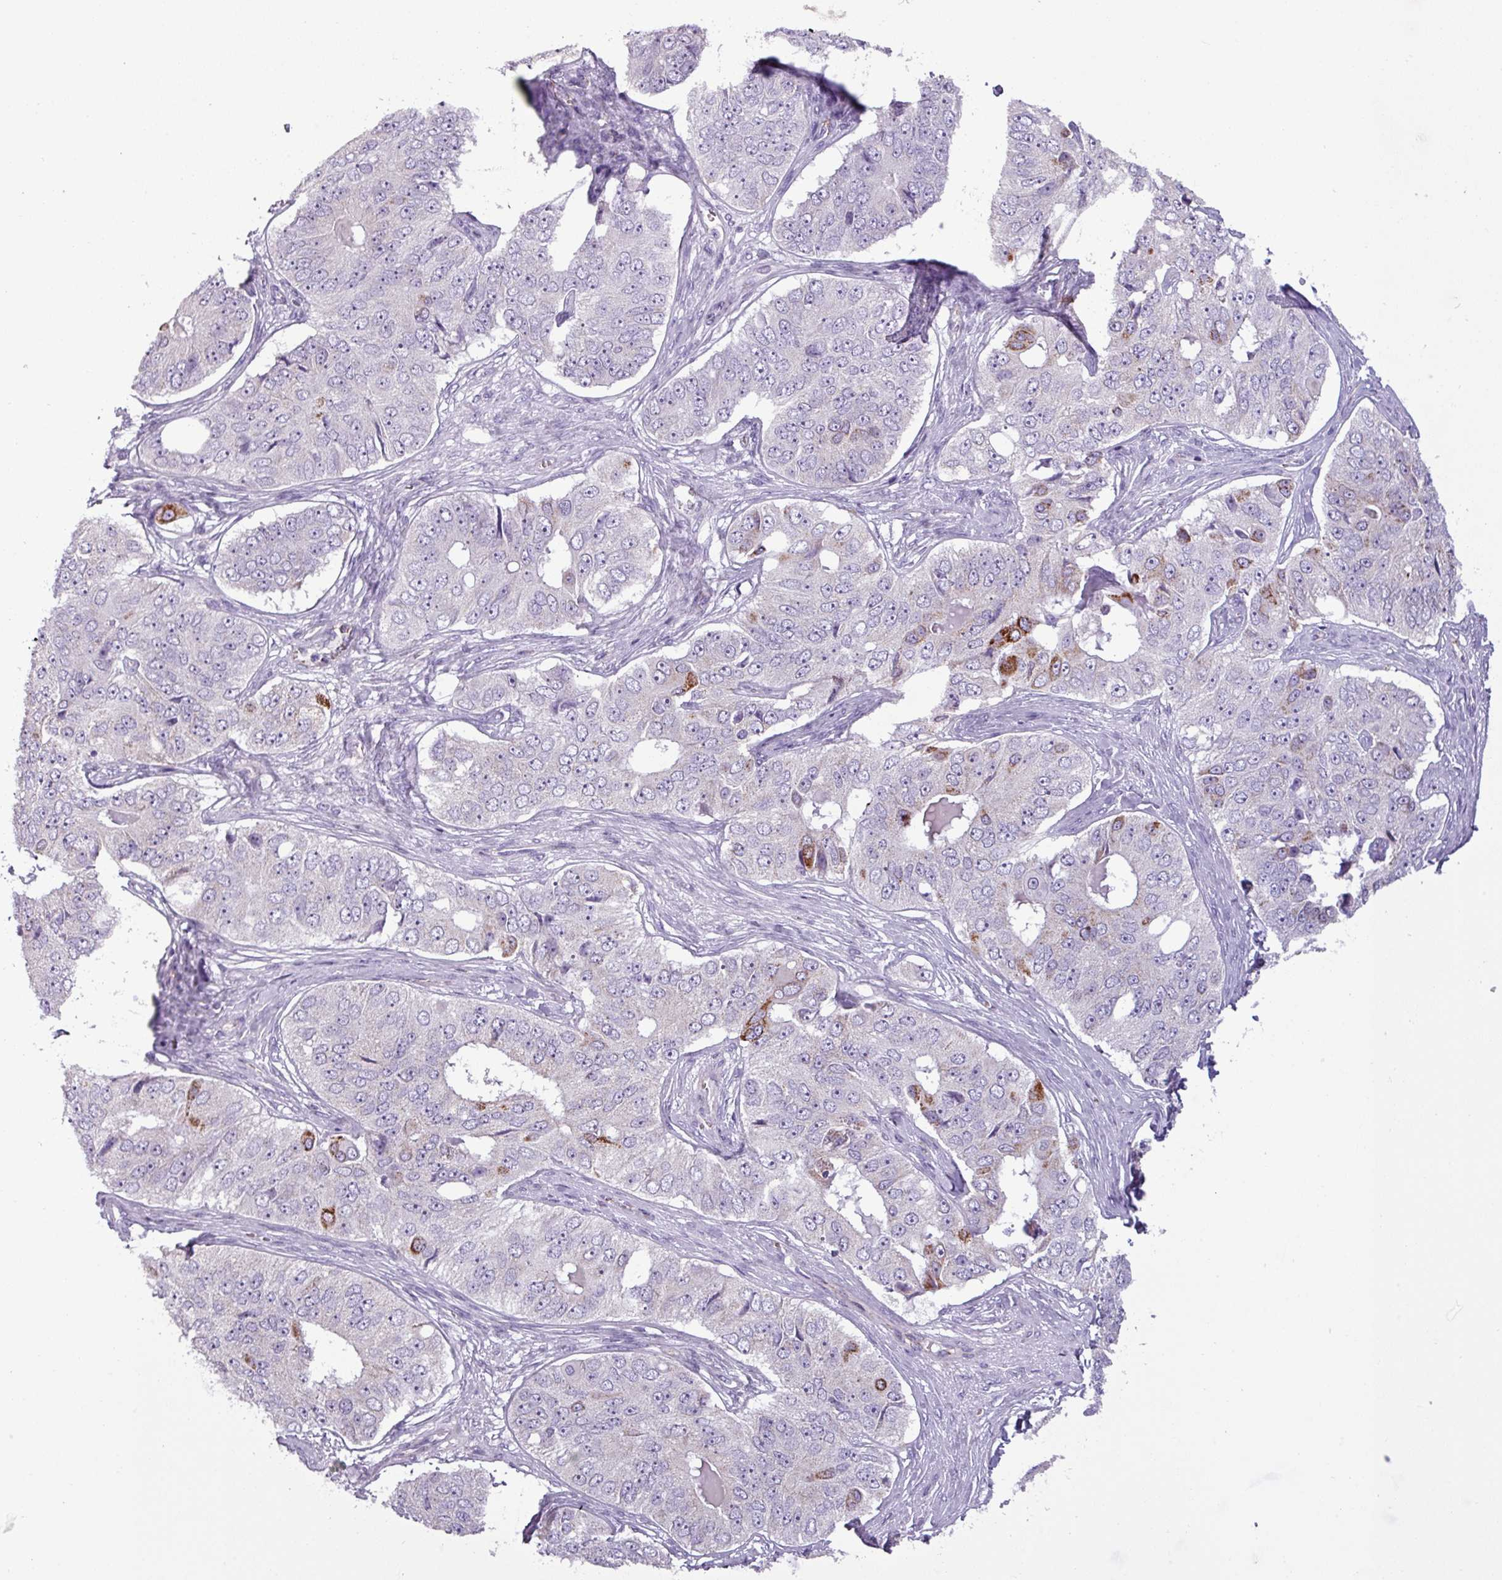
{"staining": {"intensity": "moderate", "quantity": "<25%", "location": "cytoplasmic/membranous"}, "tissue": "ovarian cancer", "cell_type": "Tumor cells", "image_type": "cancer", "snomed": [{"axis": "morphology", "description": "Carcinoma, endometroid"}, {"axis": "topography", "description": "Ovary"}], "caption": "Ovarian endometroid carcinoma was stained to show a protein in brown. There is low levels of moderate cytoplasmic/membranous positivity in about <25% of tumor cells.", "gene": "ZNF667", "patient": {"sex": "female", "age": 51}}